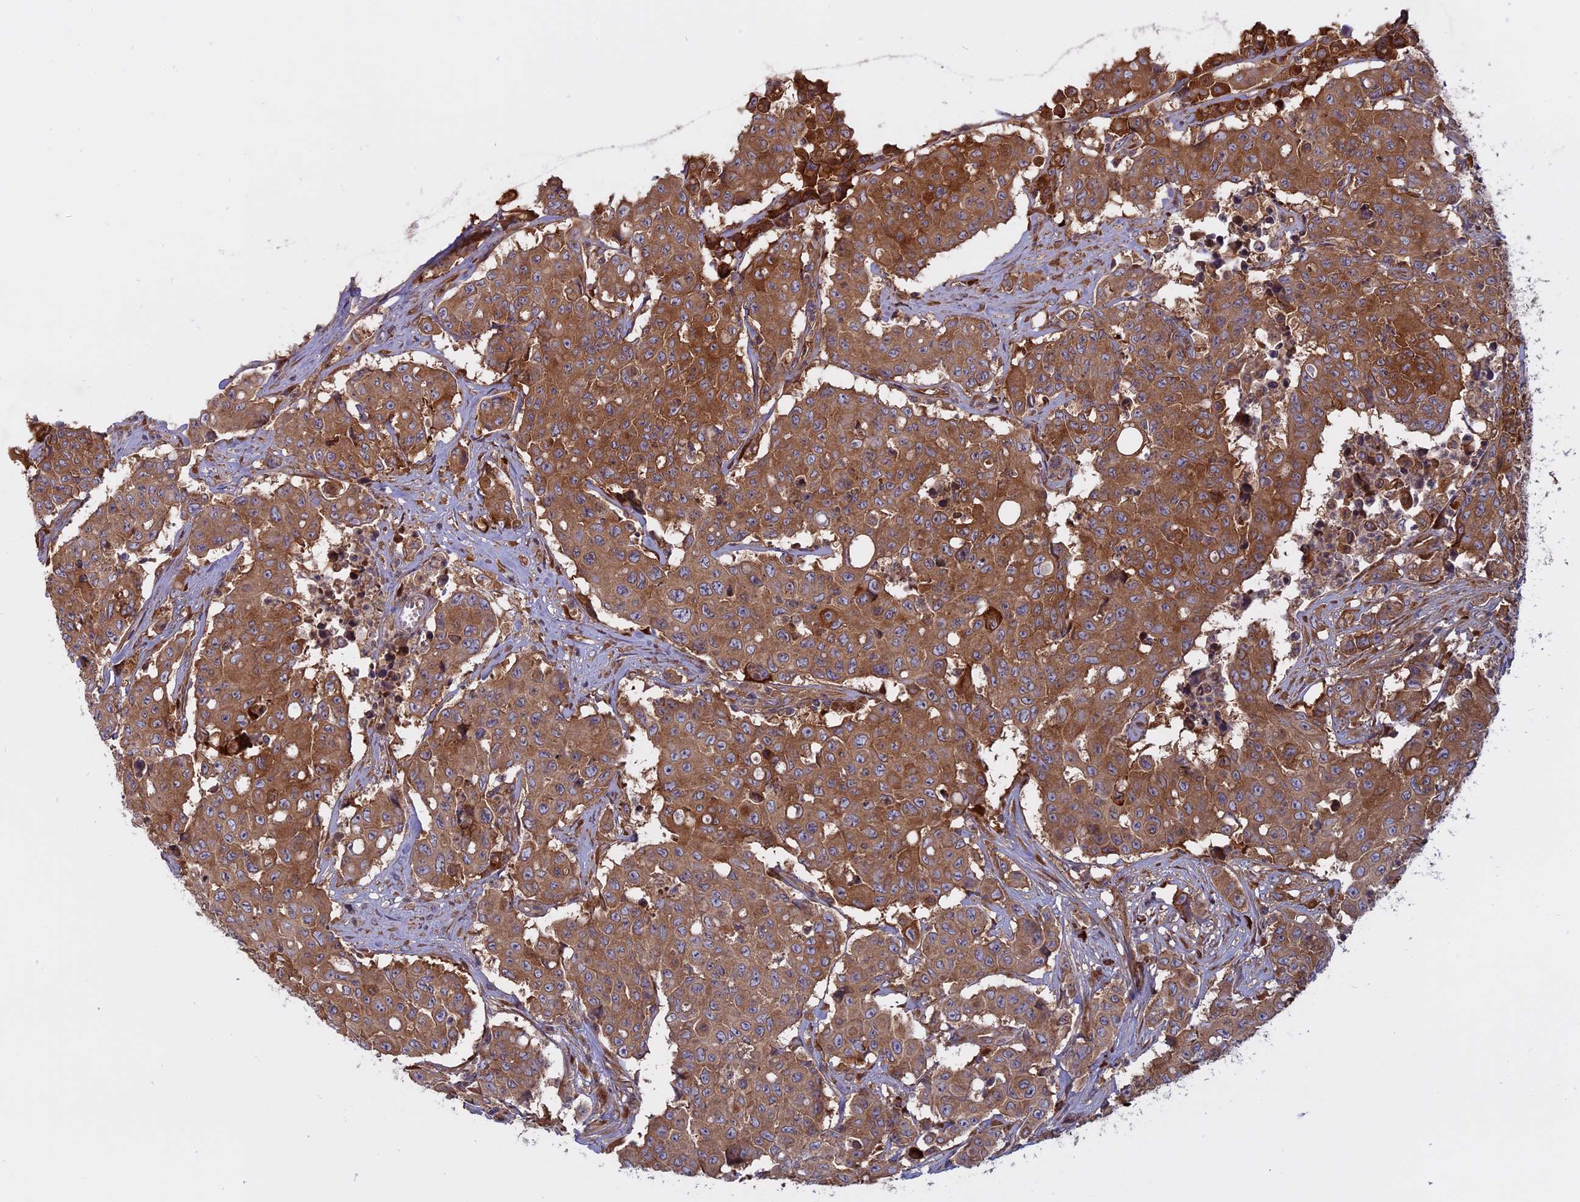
{"staining": {"intensity": "moderate", "quantity": ">75%", "location": "cytoplasmic/membranous"}, "tissue": "colorectal cancer", "cell_type": "Tumor cells", "image_type": "cancer", "snomed": [{"axis": "morphology", "description": "Adenocarcinoma, NOS"}, {"axis": "topography", "description": "Colon"}], "caption": "Immunohistochemical staining of human colorectal cancer (adenocarcinoma) exhibits medium levels of moderate cytoplasmic/membranous protein positivity in approximately >75% of tumor cells. The protein of interest is shown in brown color, while the nuclei are stained blue.", "gene": "TMEM208", "patient": {"sex": "male", "age": 51}}